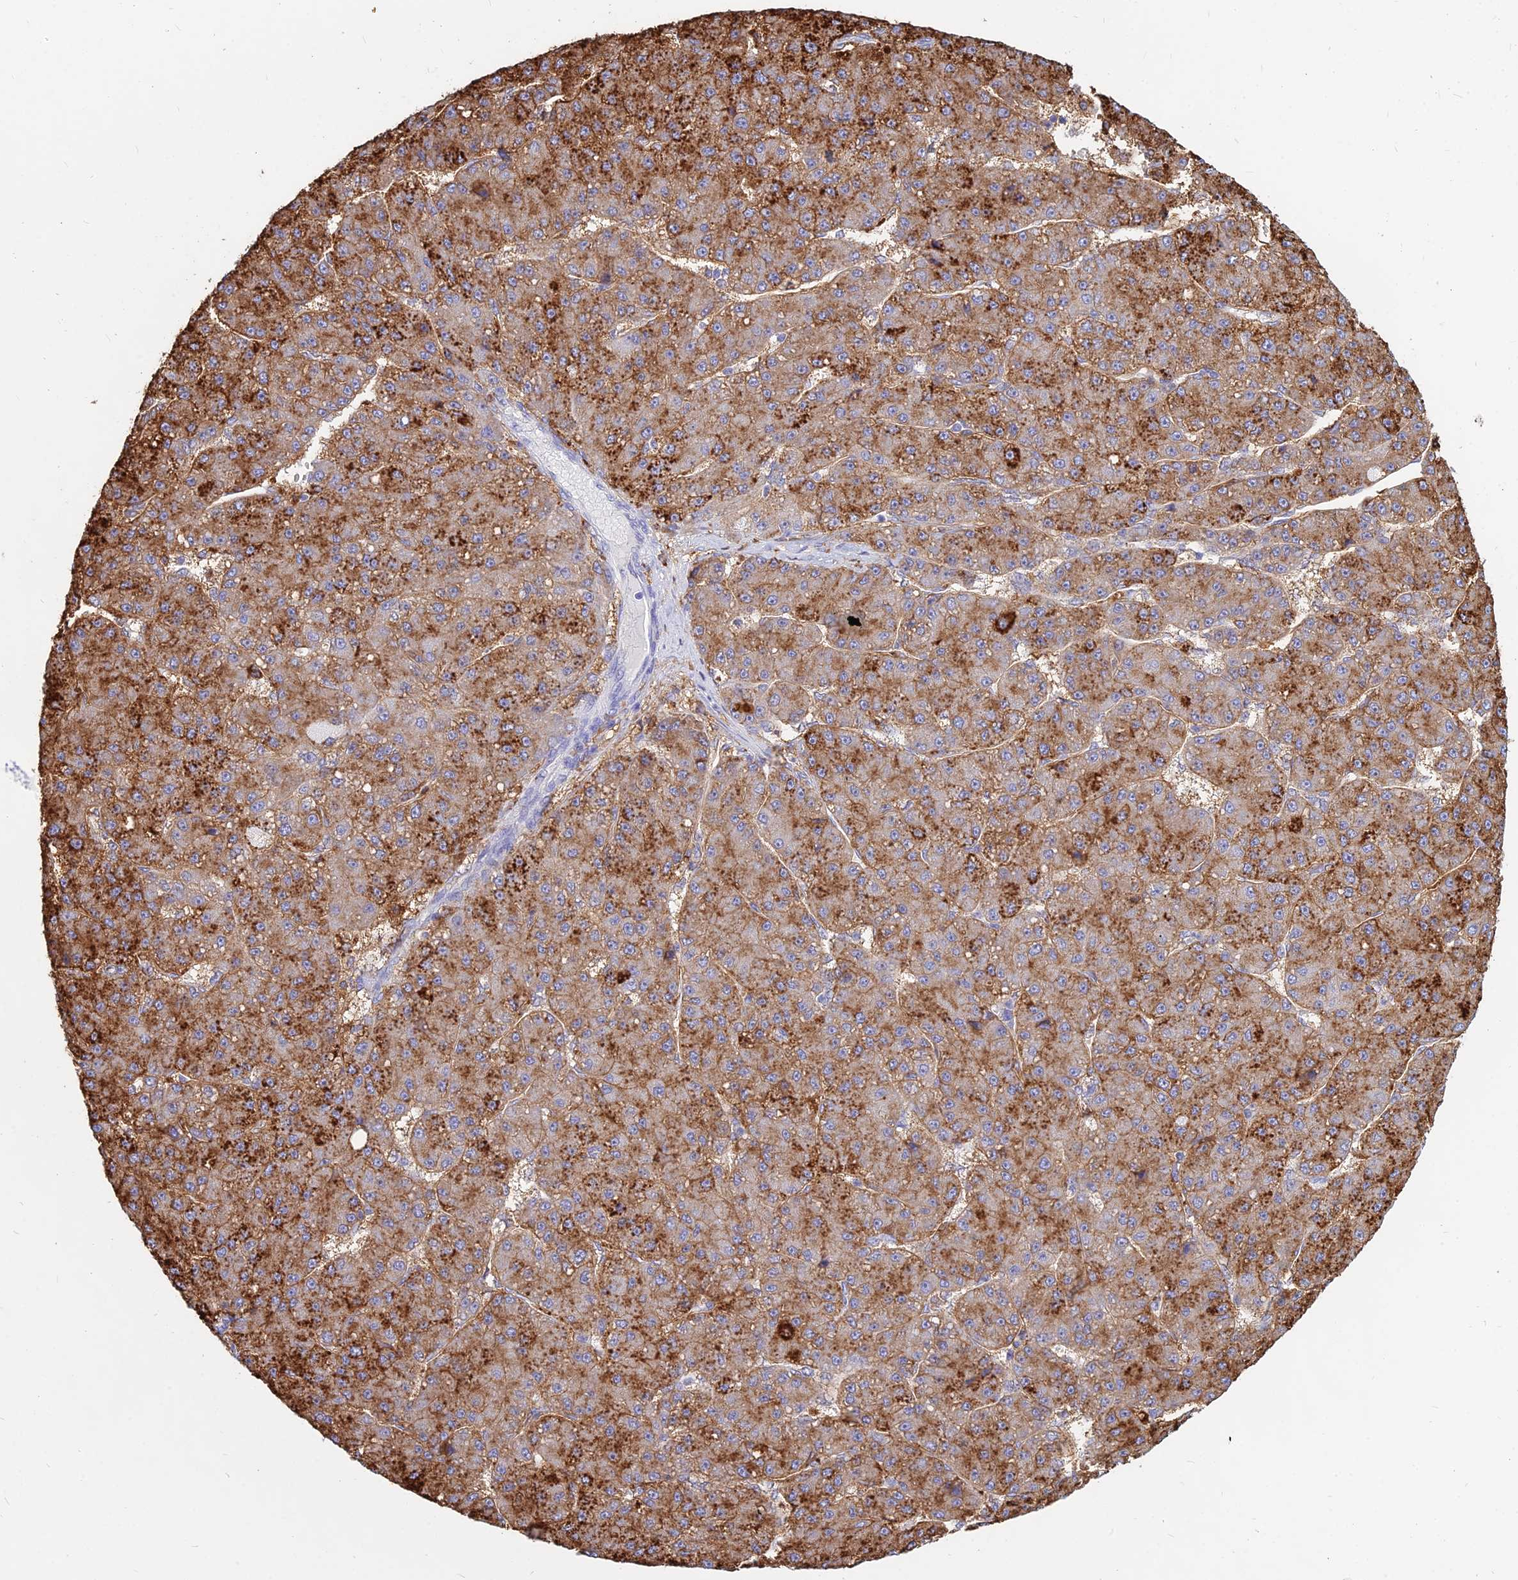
{"staining": {"intensity": "moderate", "quantity": ">75%", "location": "cytoplasmic/membranous"}, "tissue": "liver cancer", "cell_type": "Tumor cells", "image_type": "cancer", "snomed": [{"axis": "morphology", "description": "Carcinoma, Hepatocellular, NOS"}, {"axis": "topography", "description": "Liver"}], "caption": "A medium amount of moderate cytoplasmic/membranous expression is appreciated in about >75% of tumor cells in hepatocellular carcinoma (liver) tissue.", "gene": "HLA-DRB1", "patient": {"sex": "male", "age": 67}}